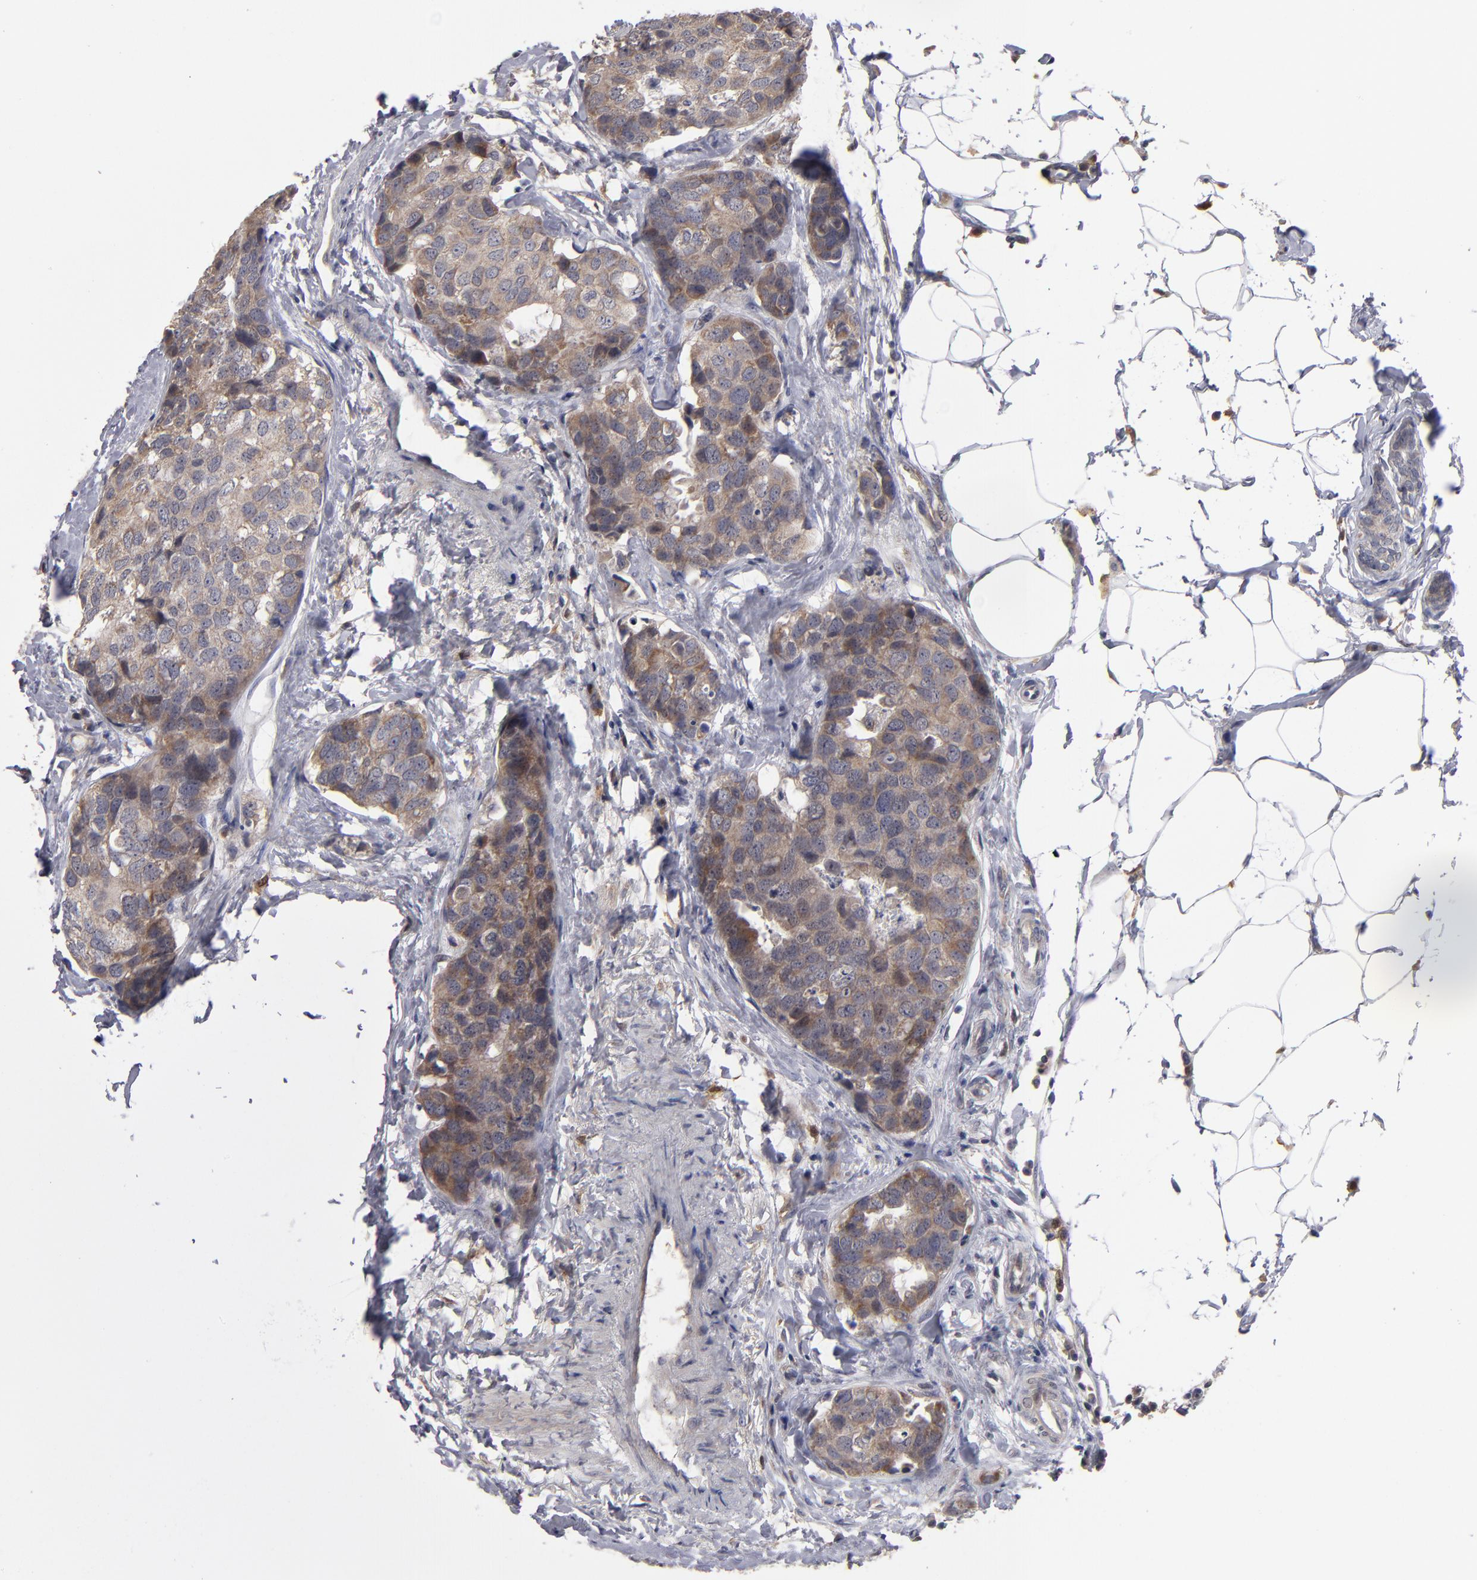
{"staining": {"intensity": "moderate", "quantity": ">75%", "location": "cytoplasmic/membranous"}, "tissue": "breast cancer", "cell_type": "Tumor cells", "image_type": "cancer", "snomed": [{"axis": "morphology", "description": "Normal tissue, NOS"}, {"axis": "morphology", "description": "Duct carcinoma"}, {"axis": "topography", "description": "Breast"}], "caption": "Immunohistochemistry (DAB (3,3'-diaminobenzidine)) staining of human breast cancer reveals moderate cytoplasmic/membranous protein positivity in approximately >75% of tumor cells. (IHC, brightfield microscopy, high magnification).", "gene": "EXD2", "patient": {"sex": "female", "age": 50}}